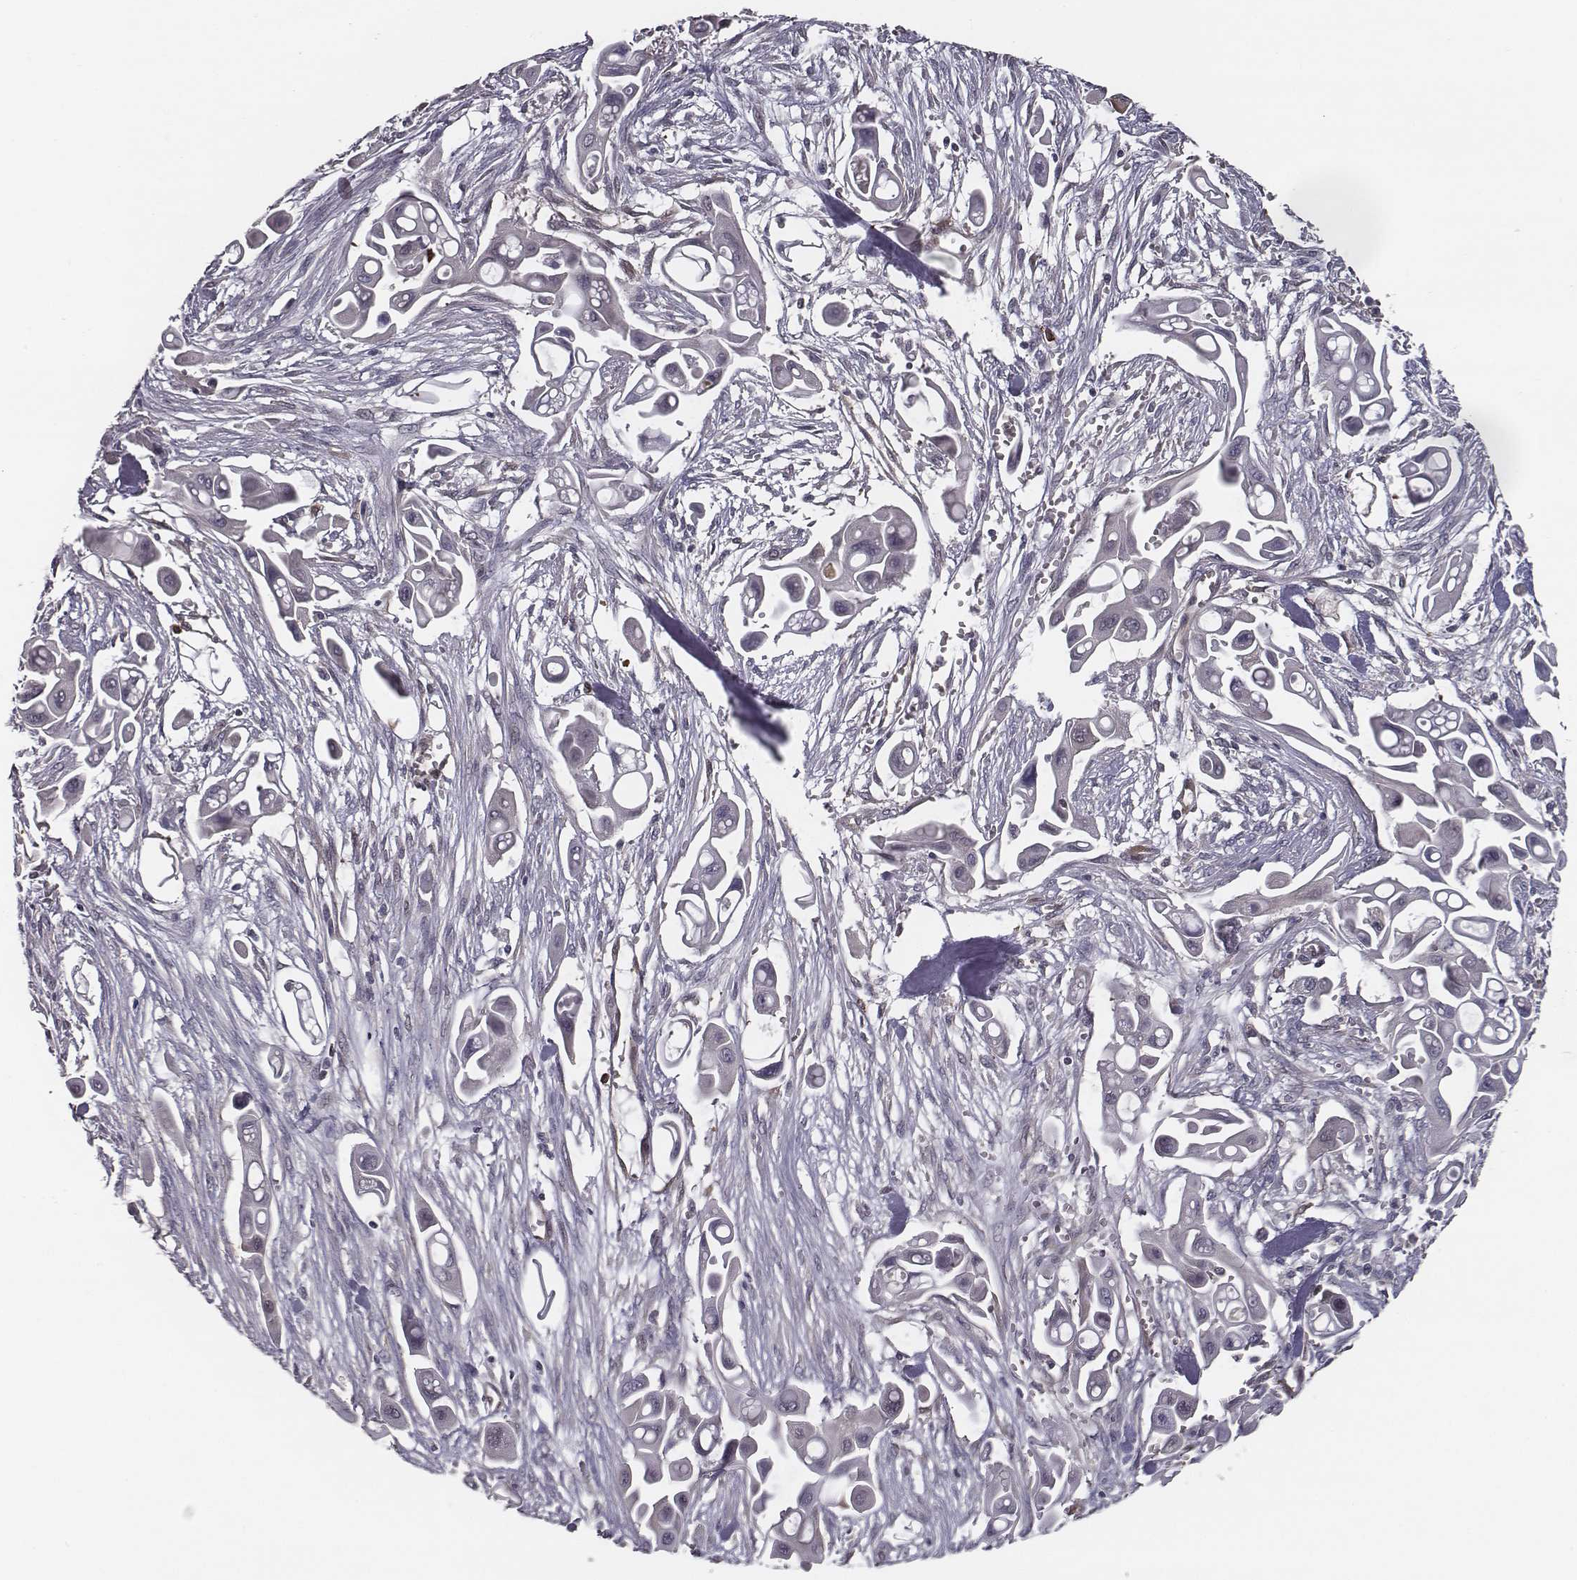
{"staining": {"intensity": "negative", "quantity": "none", "location": "none"}, "tissue": "pancreatic cancer", "cell_type": "Tumor cells", "image_type": "cancer", "snomed": [{"axis": "morphology", "description": "Adenocarcinoma, NOS"}, {"axis": "topography", "description": "Pancreas"}], "caption": "IHC of human adenocarcinoma (pancreatic) reveals no expression in tumor cells.", "gene": "ISYNA1", "patient": {"sex": "male", "age": 50}}